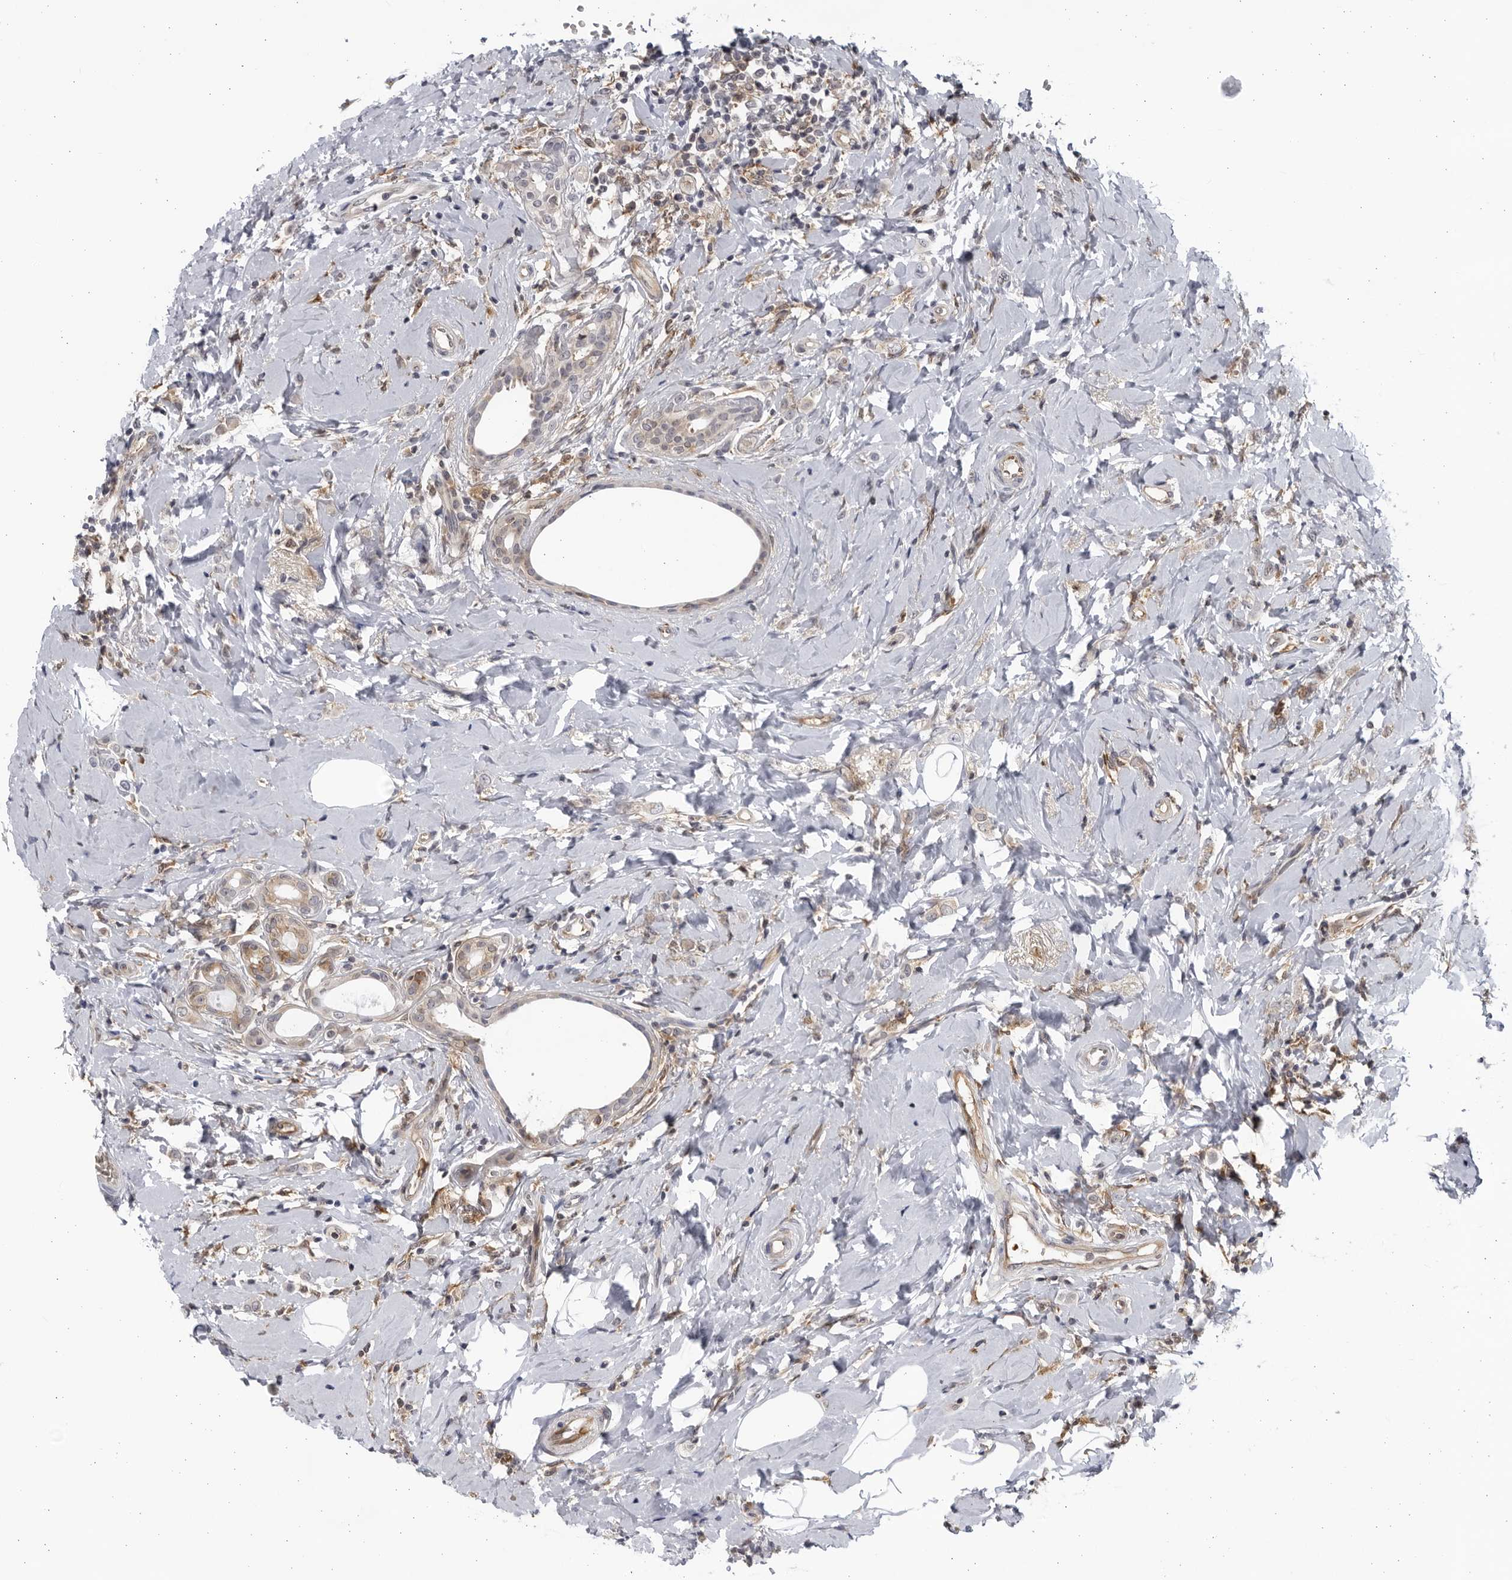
{"staining": {"intensity": "weak", "quantity": "<25%", "location": "cytoplasmic/membranous"}, "tissue": "breast cancer", "cell_type": "Tumor cells", "image_type": "cancer", "snomed": [{"axis": "morphology", "description": "Lobular carcinoma"}, {"axis": "topography", "description": "Breast"}], "caption": "There is no significant expression in tumor cells of breast cancer. Brightfield microscopy of immunohistochemistry (IHC) stained with DAB (3,3'-diaminobenzidine) (brown) and hematoxylin (blue), captured at high magnification.", "gene": "BMP2K", "patient": {"sex": "female", "age": 47}}